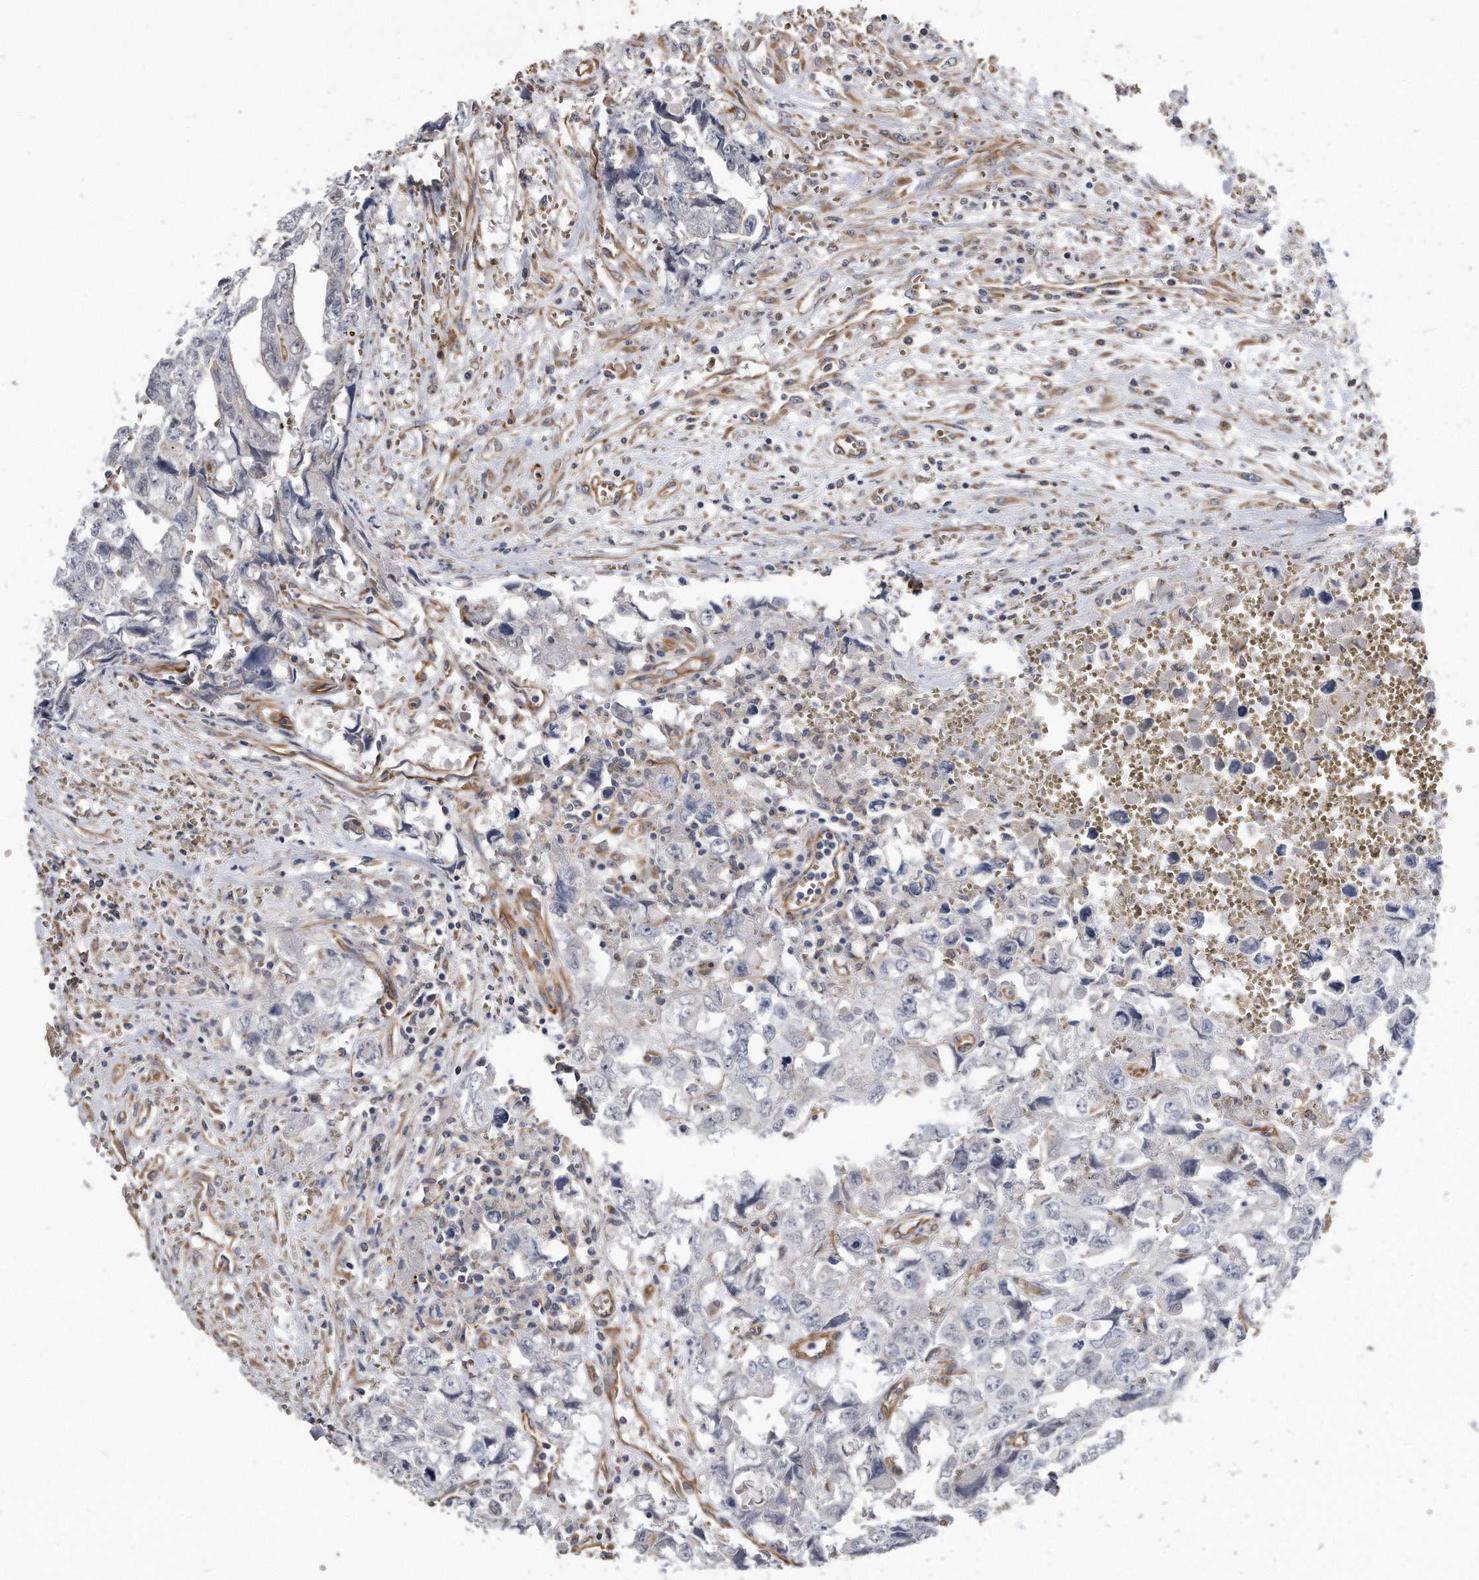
{"staining": {"intensity": "negative", "quantity": "none", "location": "none"}, "tissue": "testis cancer", "cell_type": "Tumor cells", "image_type": "cancer", "snomed": [{"axis": "morphology", "description": "Carcinoma, Embryonal, NOS"}, {"axis": "topography", "description": "Testis"}], "caption": "DAB immunohistochemical staining of human testis cancer reveals no significant staining in tumor cells.", "gene": "GPC1", "patient": {"sex": "male", "age": 31}}